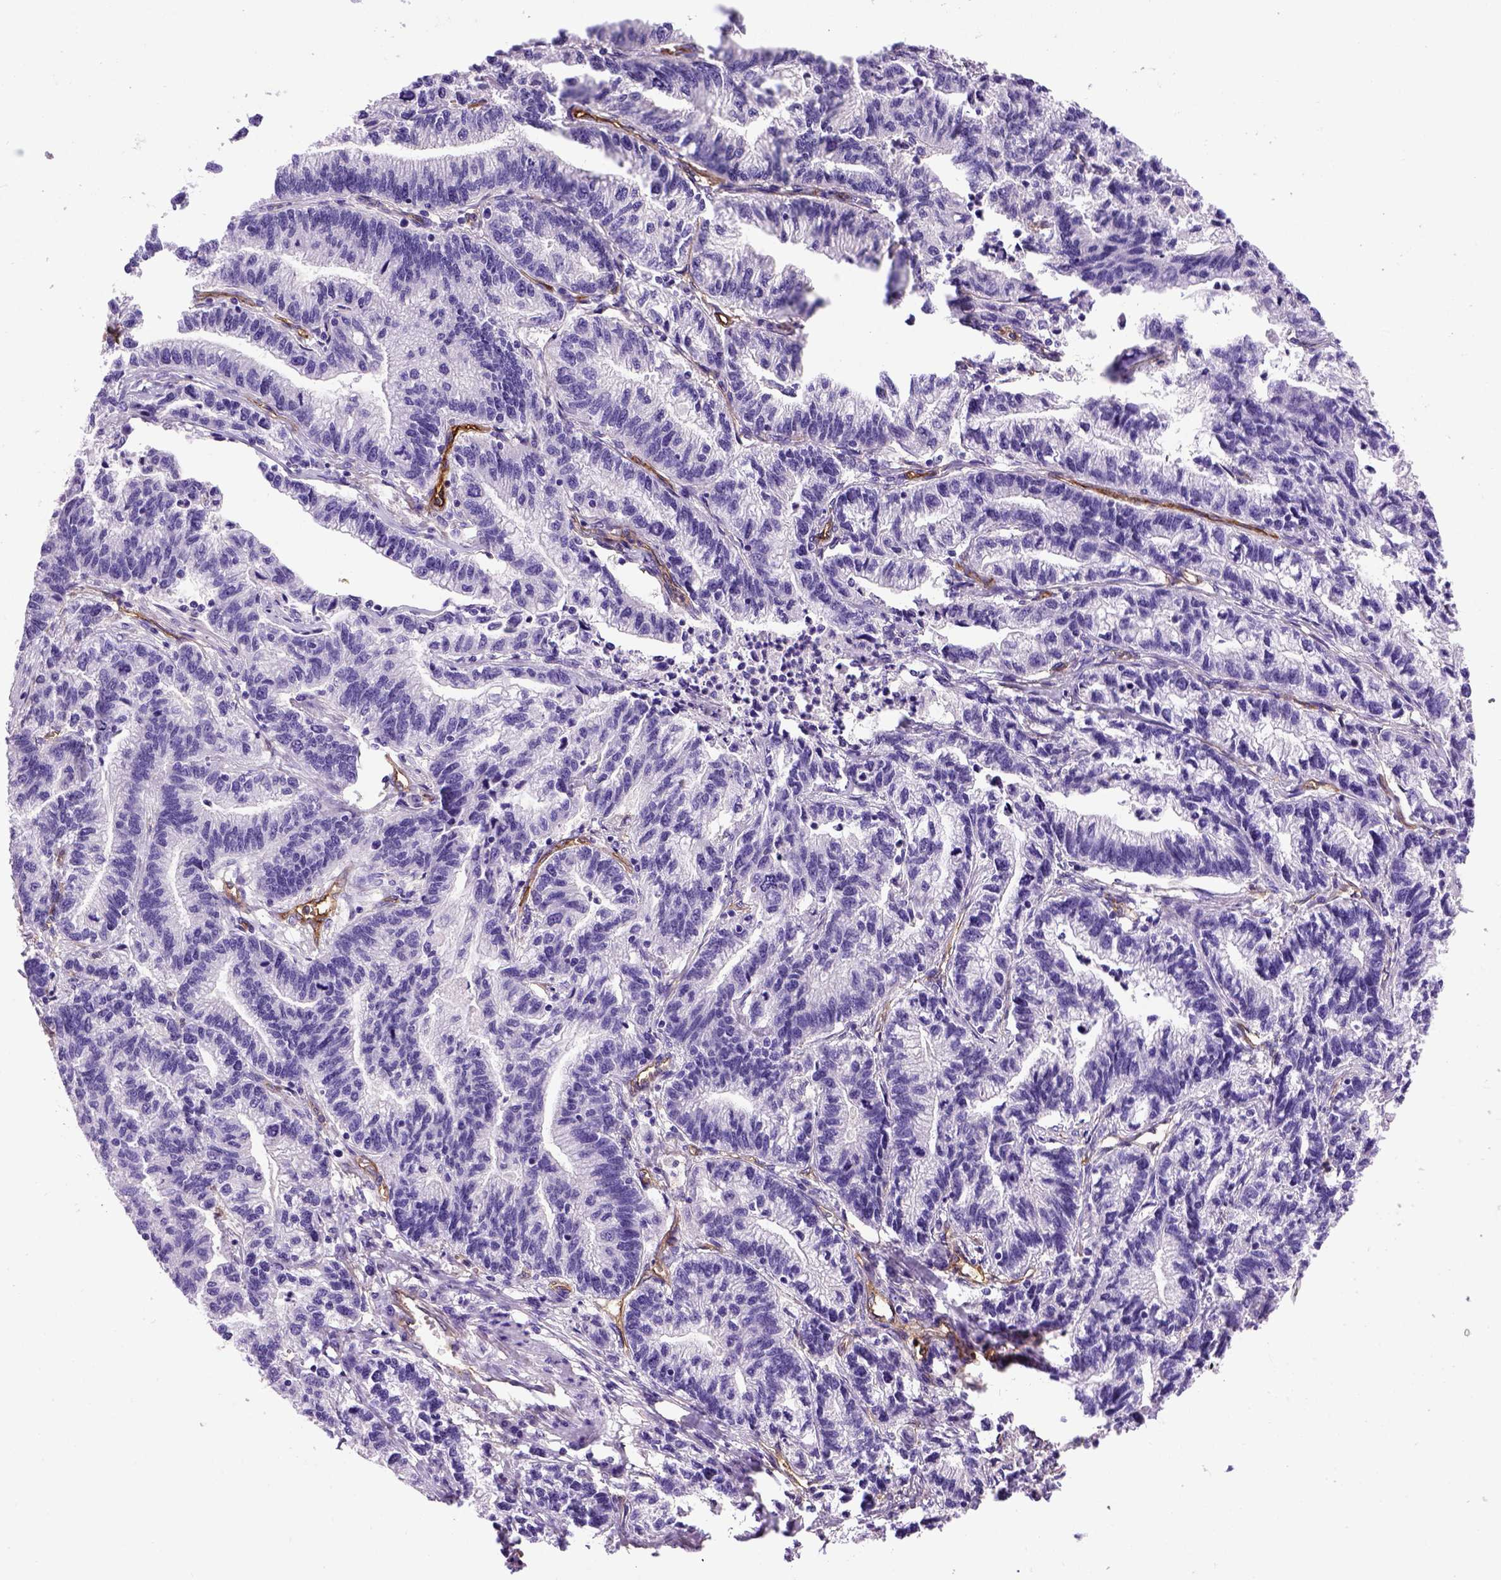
{"staining": {"intensity": "negative", "quantity": "none", "location": "none"}, "tissue": "stomach cancer", "cell_type": "Tumor cells", "image_type": "cancer", "snomed": [{"axis": "morphology", "description": "Adenocarcinoma, NOS"}, {"axis": "topography", "description": "Stomach"}], "caption": "Protein analysis of stomach cancer displays no significant expression in tumor cells.", "gene": "ENG", "patient": {"sex": "male", "age": 83}}